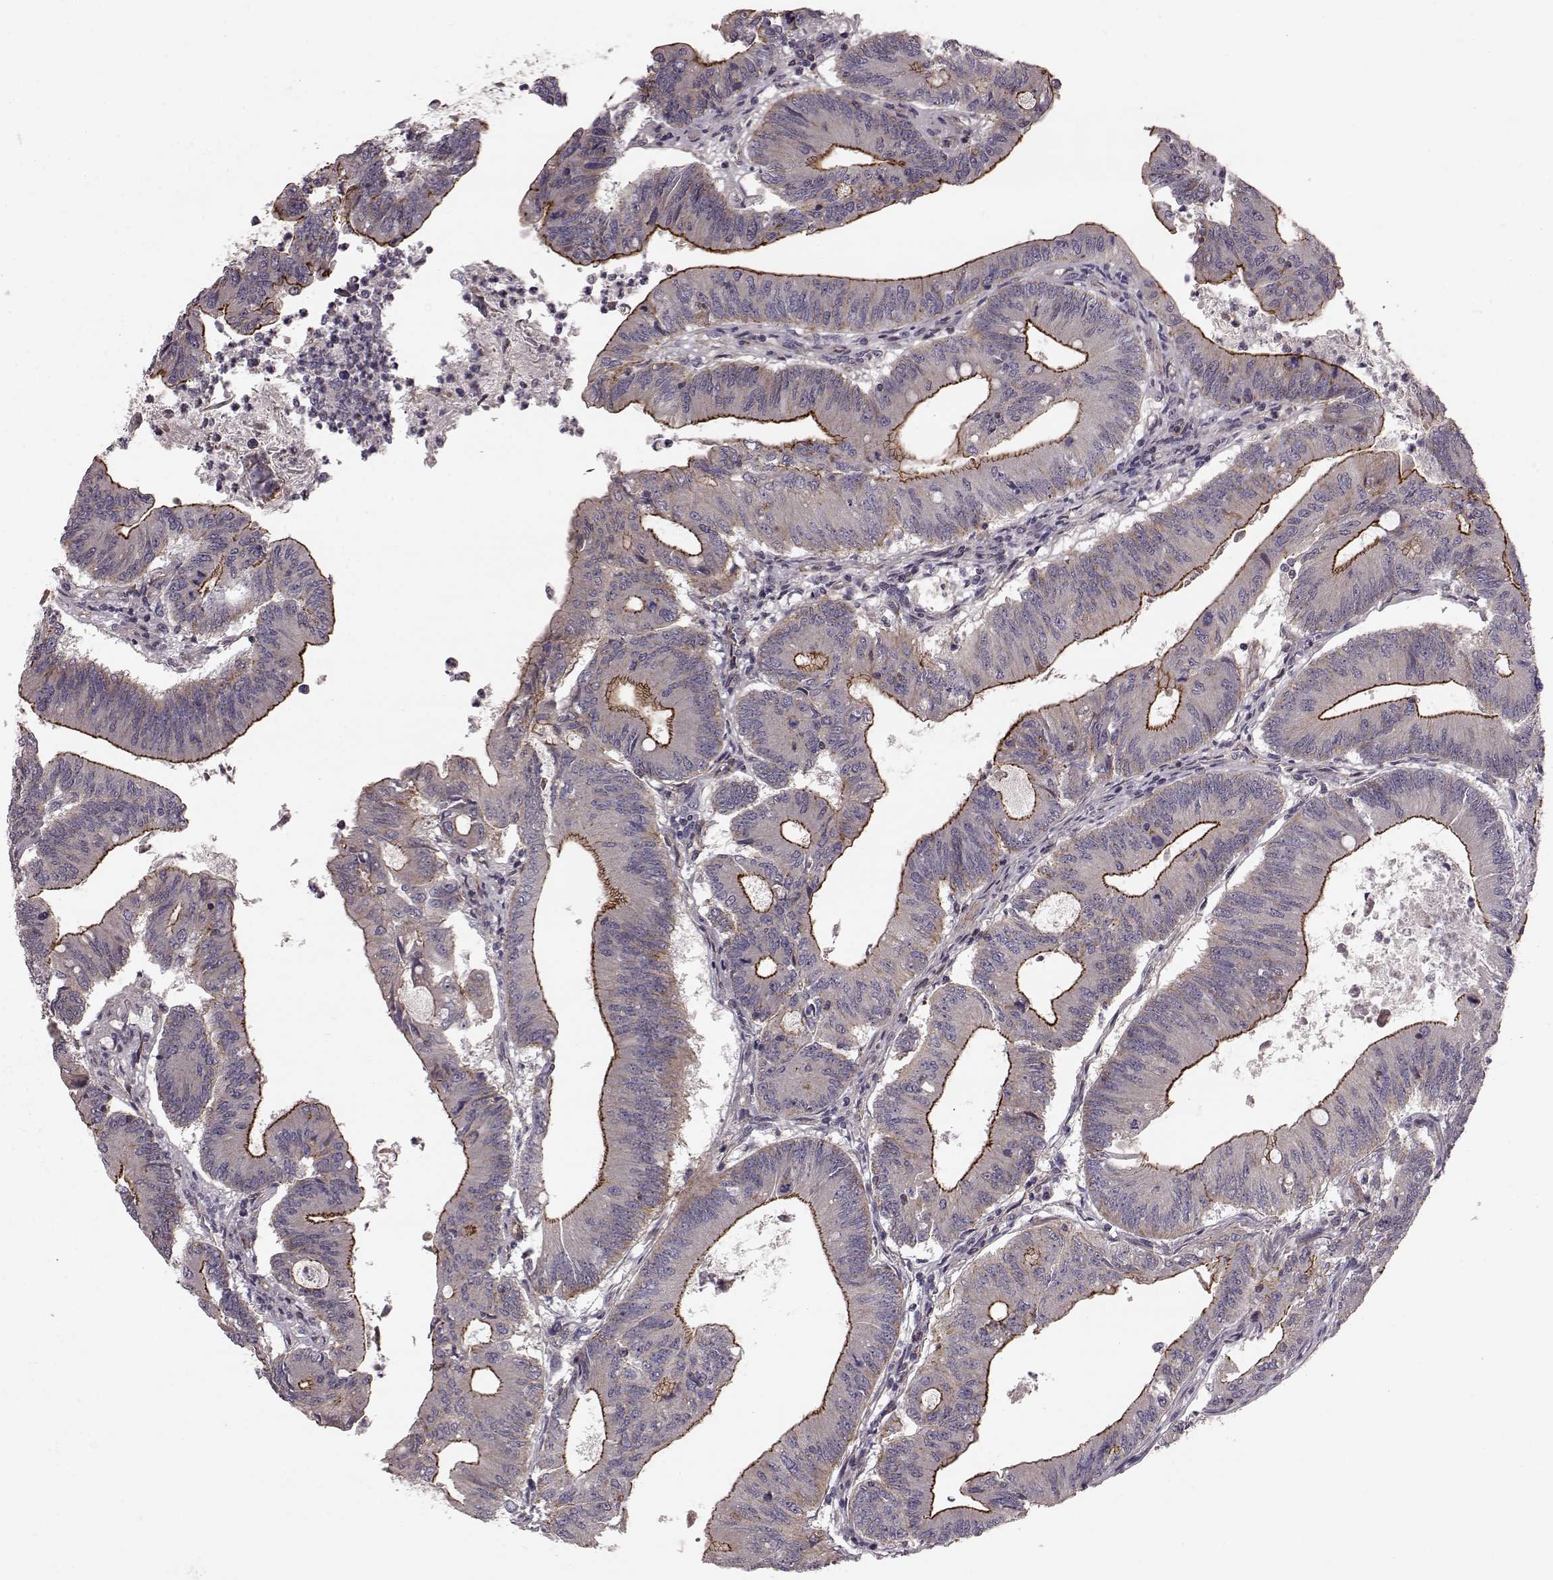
{"staining": {"intensity": "strong", "quantity": "25%-75%", "location": "cytoplasmic/membranous"}, "tissue": "colorectal cancer", "cell_type": "Tumor cells", "image_type": "cancer", "snomed": [{"axis": "morphology", "description": "Adenocarcinoma, NOS"}, {"axis": "topography", "description": "Colon"}], "caption": "A high-resolution histopathology image shows IHC staining of adenocarcinoma (colorectal), which reveals strong cytoplasmic/membranous expression in approximately 25%-75% of tumor cells.", "gene": "SLC22A18", "patient": {"sex": "female", "age": 70}}